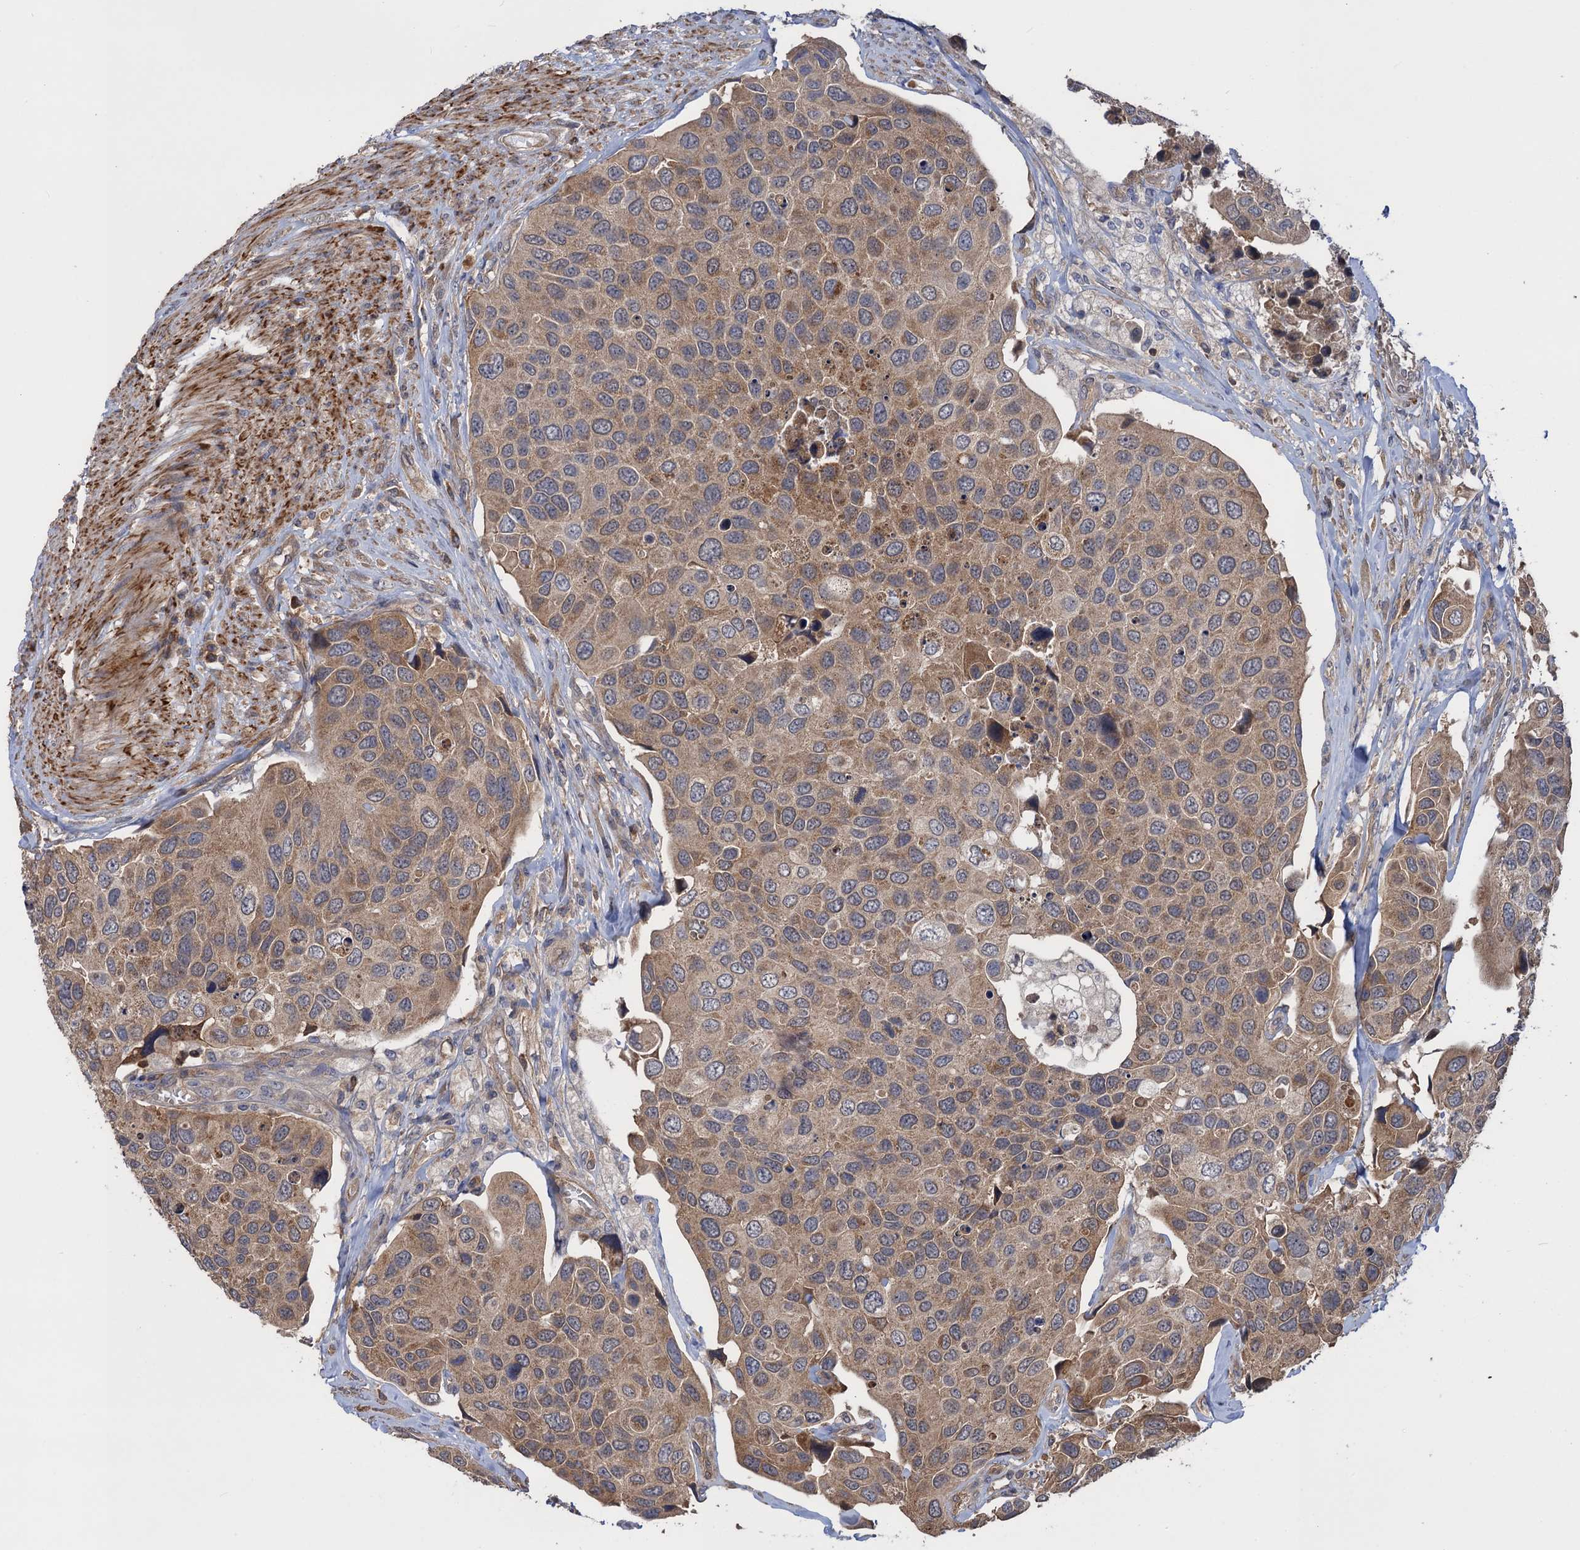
{"staining": {"intensity": "moderate", "quantity": ">75%", "location": "cytoplasmic/membranous"}, "tissue": "urothelial cancer", "cell_type": "Tumor cells", "image_type": "cancer", "snomed": [{"axis": "morphology", "description": "Urothelial carcinoma, High grade"}, {"axis": "topography", "description": "Urinary bladder"}], "caption": "Moderate cytoplasmic/membranous staining is appreciated in about >75% of tumor cells in high-grade urothelial carcinoma. (Stains: DAB (3,3'-diaminobenzidine) in brown, nuclei in blue, Microscopy: brightfield microscopy at high magnification).", "gene": "DGKA", "patient": {"sex": "male", "age": 74}}